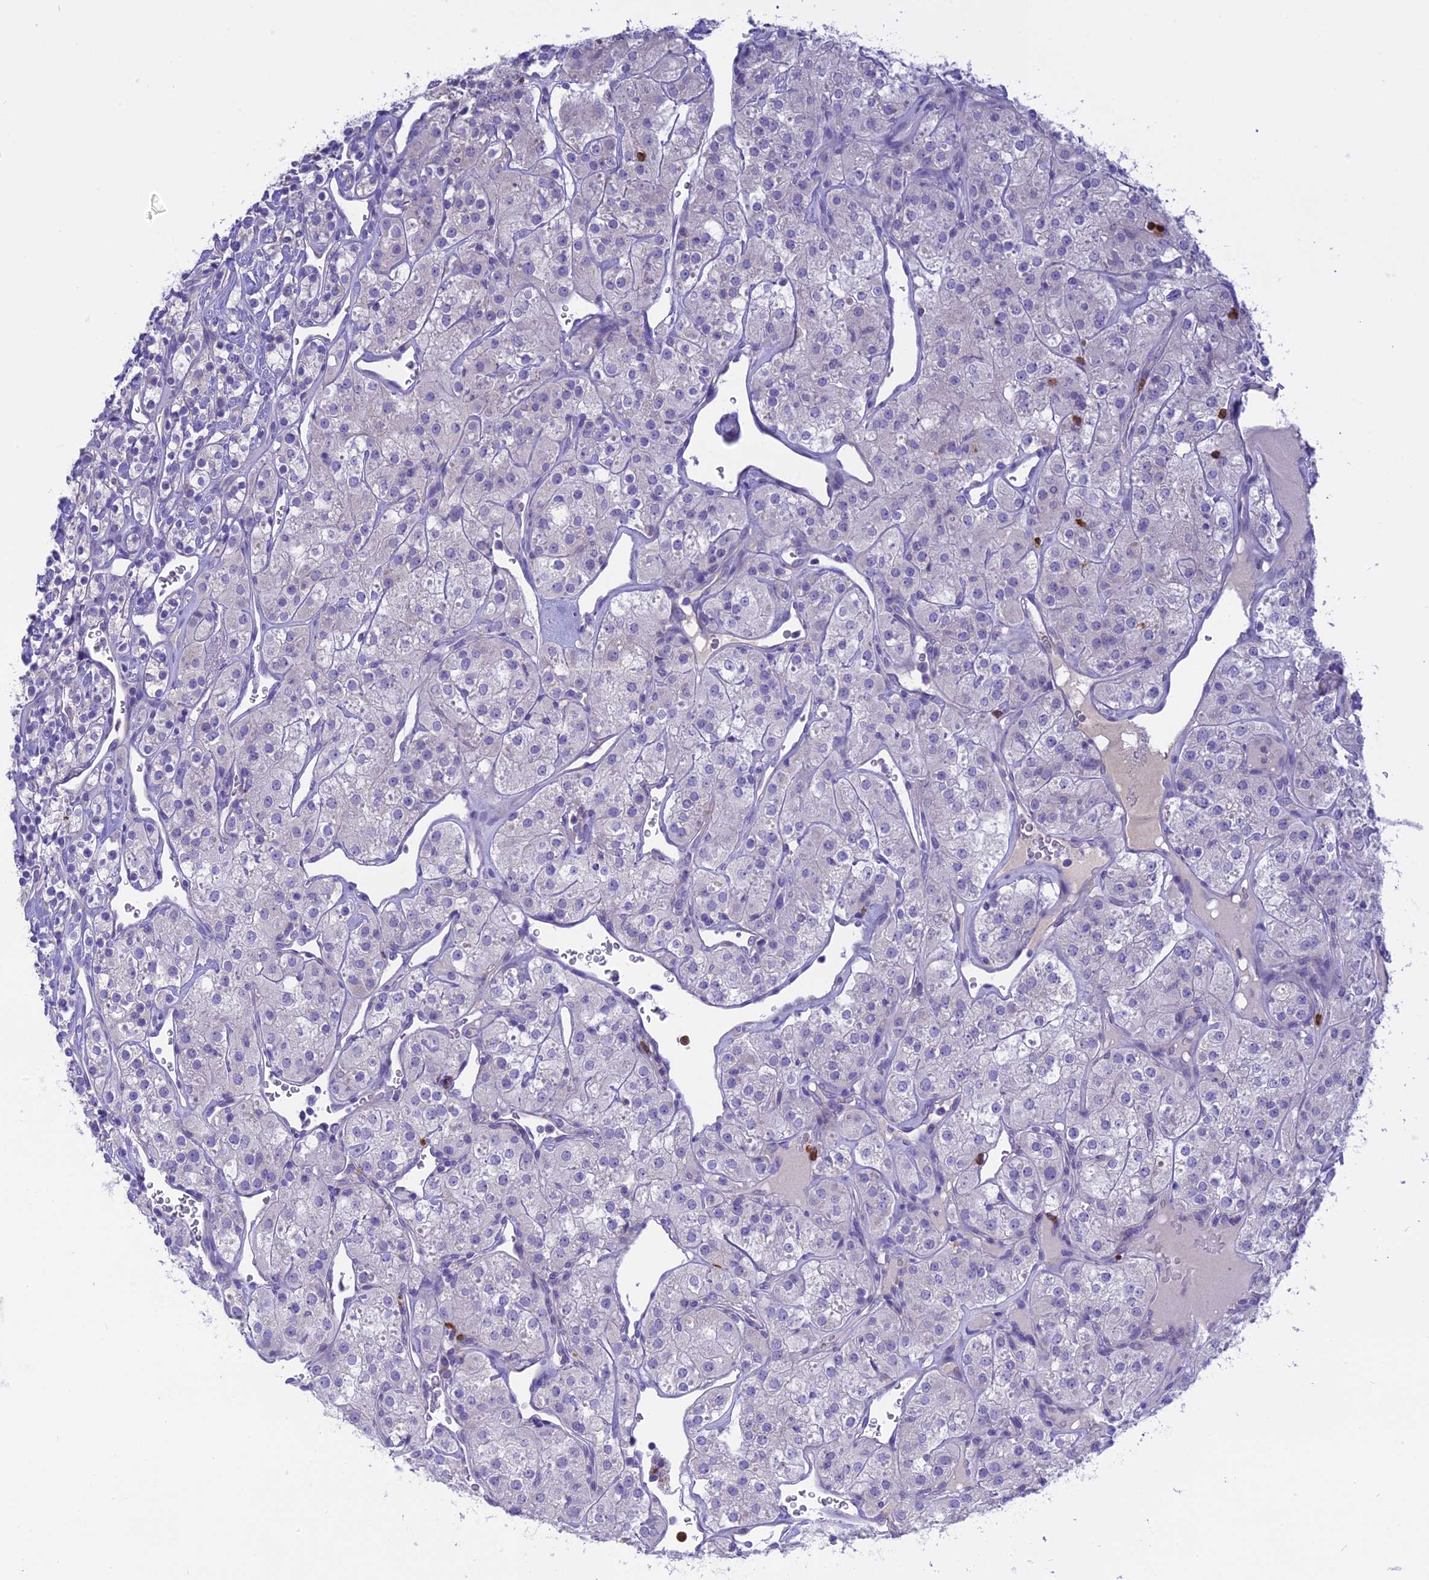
{"staining": {"intensity": "negative", "quantity": "none", "location": "none"}, "tissue": "renal cancer", "cell_type": "Tumor cells", "image_type": "cancer", "snomed": [{"axis": "morphology", "description": "Adenocarcinoma, NOS"}, {"axis": "topography", "description": "Kidney"}], "caption": "A histopathology image of renal cancer stained for a protein demonstrates no brown staining in tumor cells. The staining is performed using DAB brown chromogen with nuclei counter-stained in using hematoxylin.", "gene": "KIAA0408", "patient": {"sex": "male", "age": 77}}